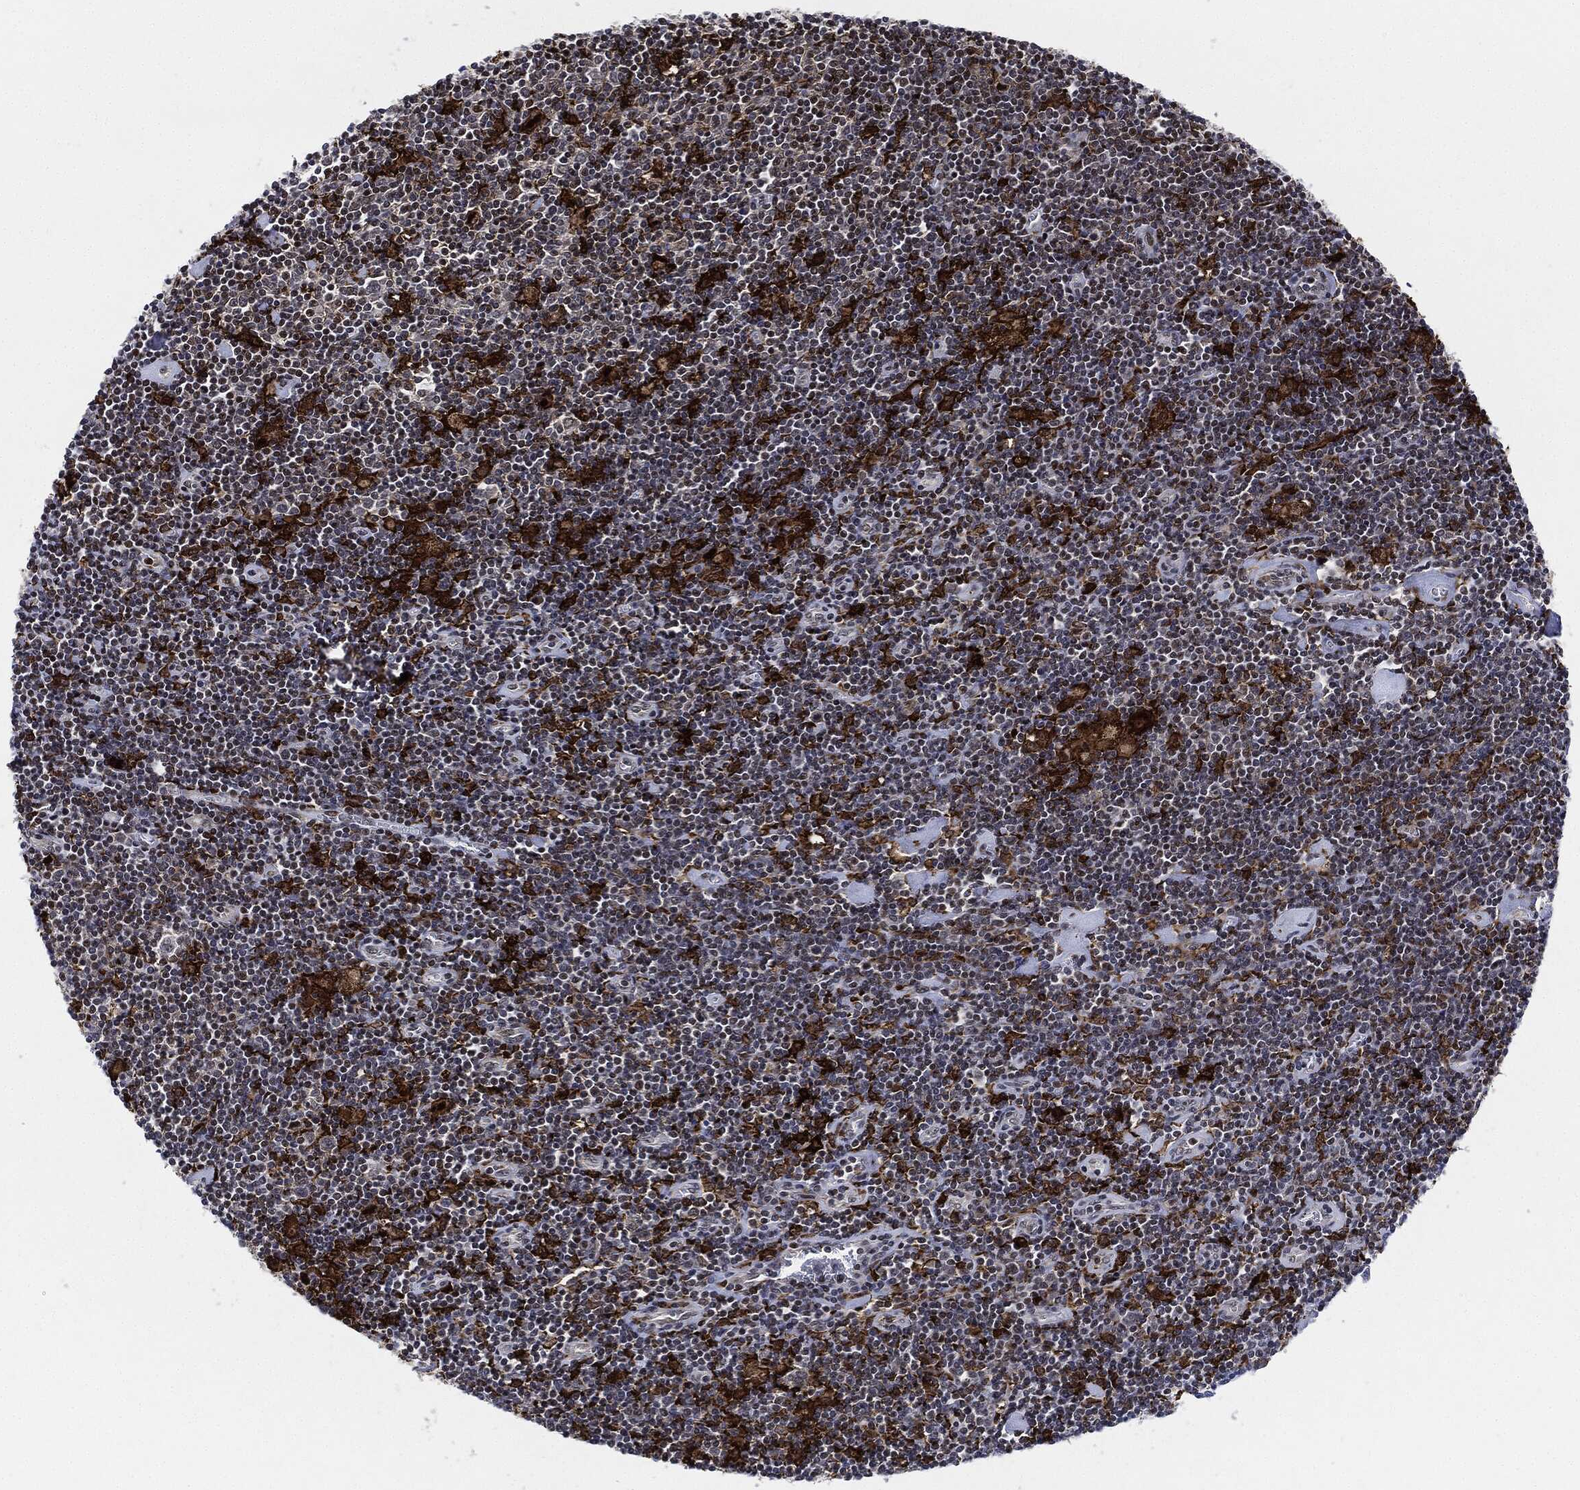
{"staining": {"intensity": "negative", "quantity": "none", "location": "none"}, "tissue": "lymphoma", "cell_type": "Tumor cells", "image_type": "cancer", "snomed": [{"axis": "morphology", "description": "Hodgkin's disease, NOS"}, {"axis": "topography", "description": "Lymph node"}], "caption": "Tumor cells are negative for brown protein staining in Hodgkin's disease. (DAB (3,3'-diaminobenzidine) immunohistochemistry, high magnification).", "gene": "NANOS3", "patient": {"sex": "male", "age": 40}}